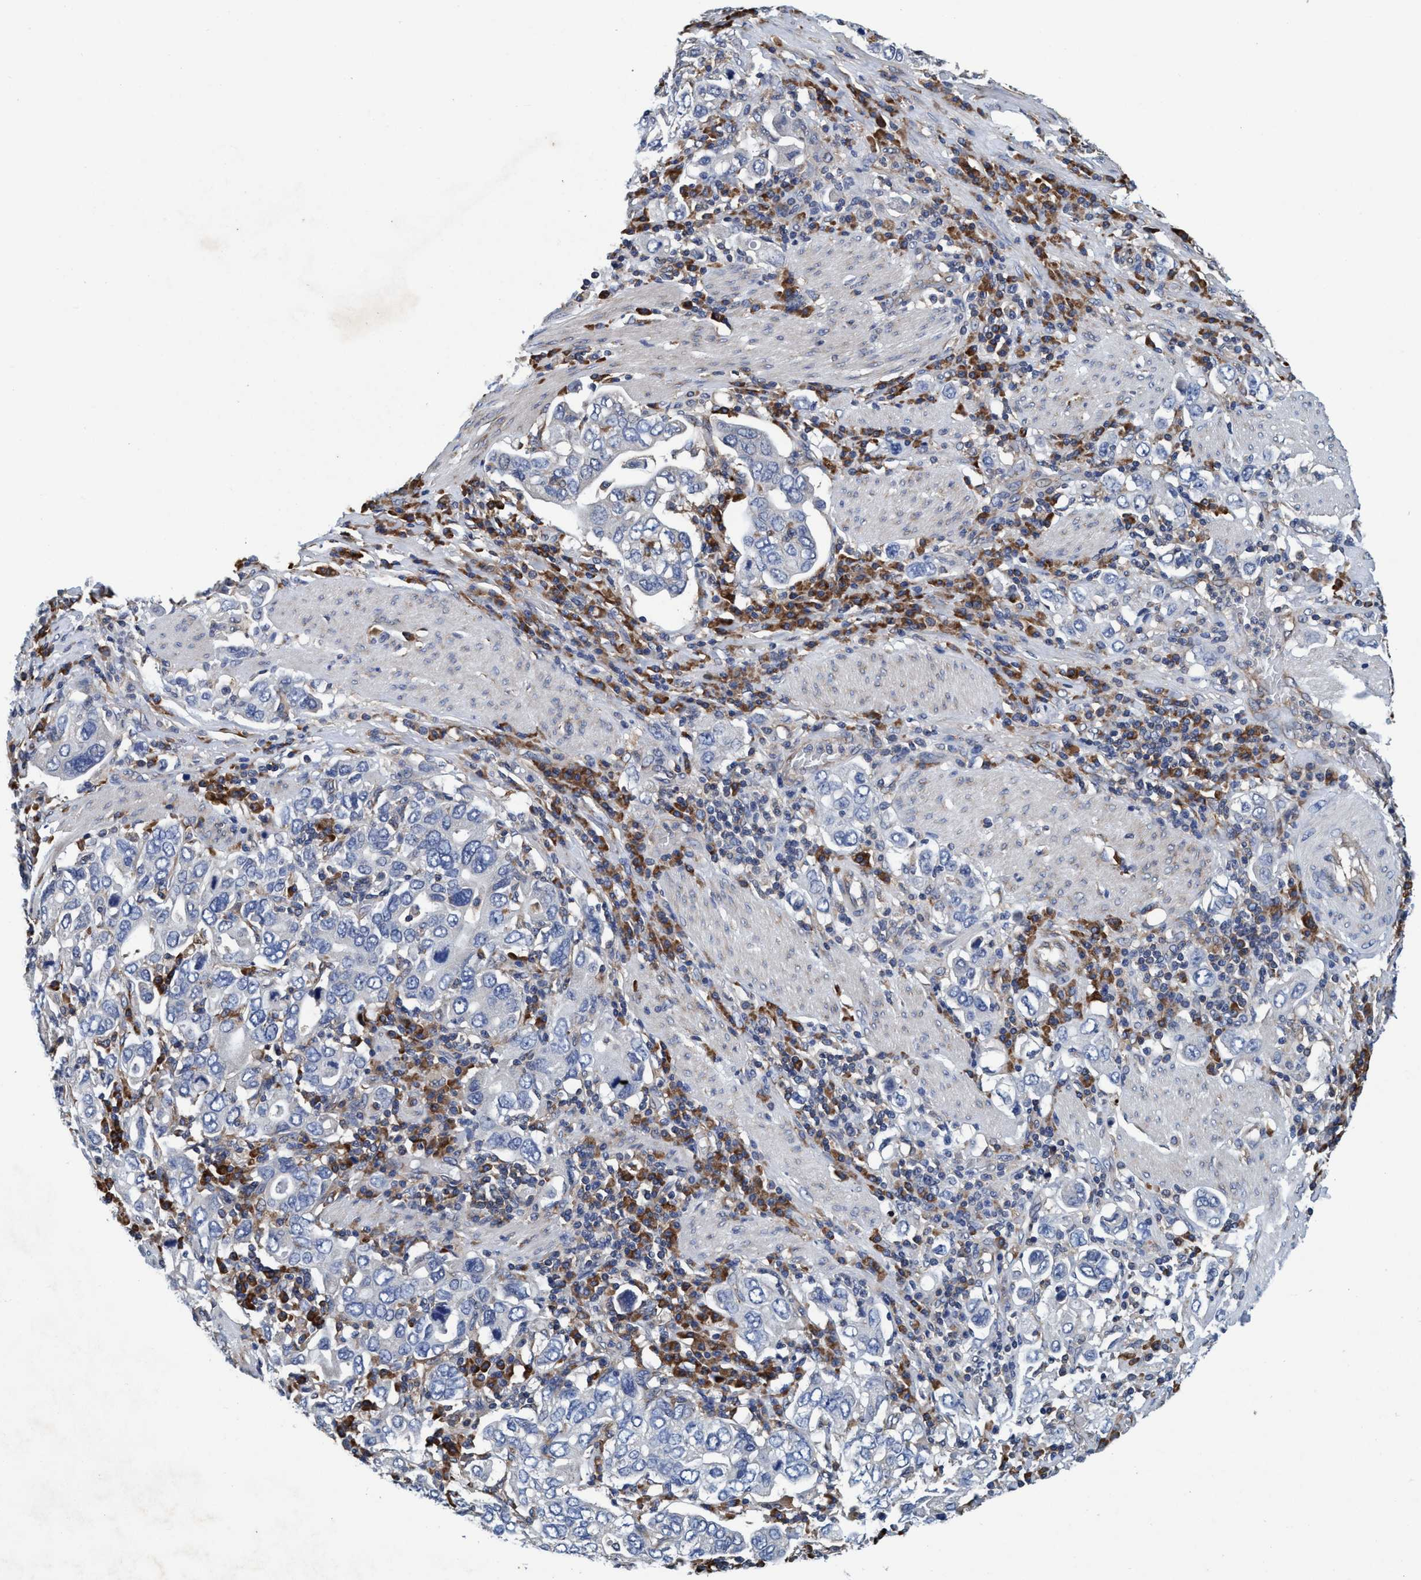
{"staining": {"intensity": "negative", "quantity": "none", "location": "none"}, "tissue": "stomach cancer", "cell_type": "Tumor cells", "image_type": "cancer", "snomed": [{"axis": "morphology", "description": "Adenocarcinoma, NOS"}, {"axis": "topography", "description": "Stomach, upper"}], "caption": "Stomach cancer (adenocarcinoma) was stained to show a protein in brown. There is no significant staining in tumor cells. The staining was performed using DAB (3,3'-diaminobenzidine) to visualize the protein expression in brown, while the nuclei were stained in blue with hematoxylin (Magnification: 20x).", "gene": "ENDOG", "patient": {"sex": "male", "age": 62}}